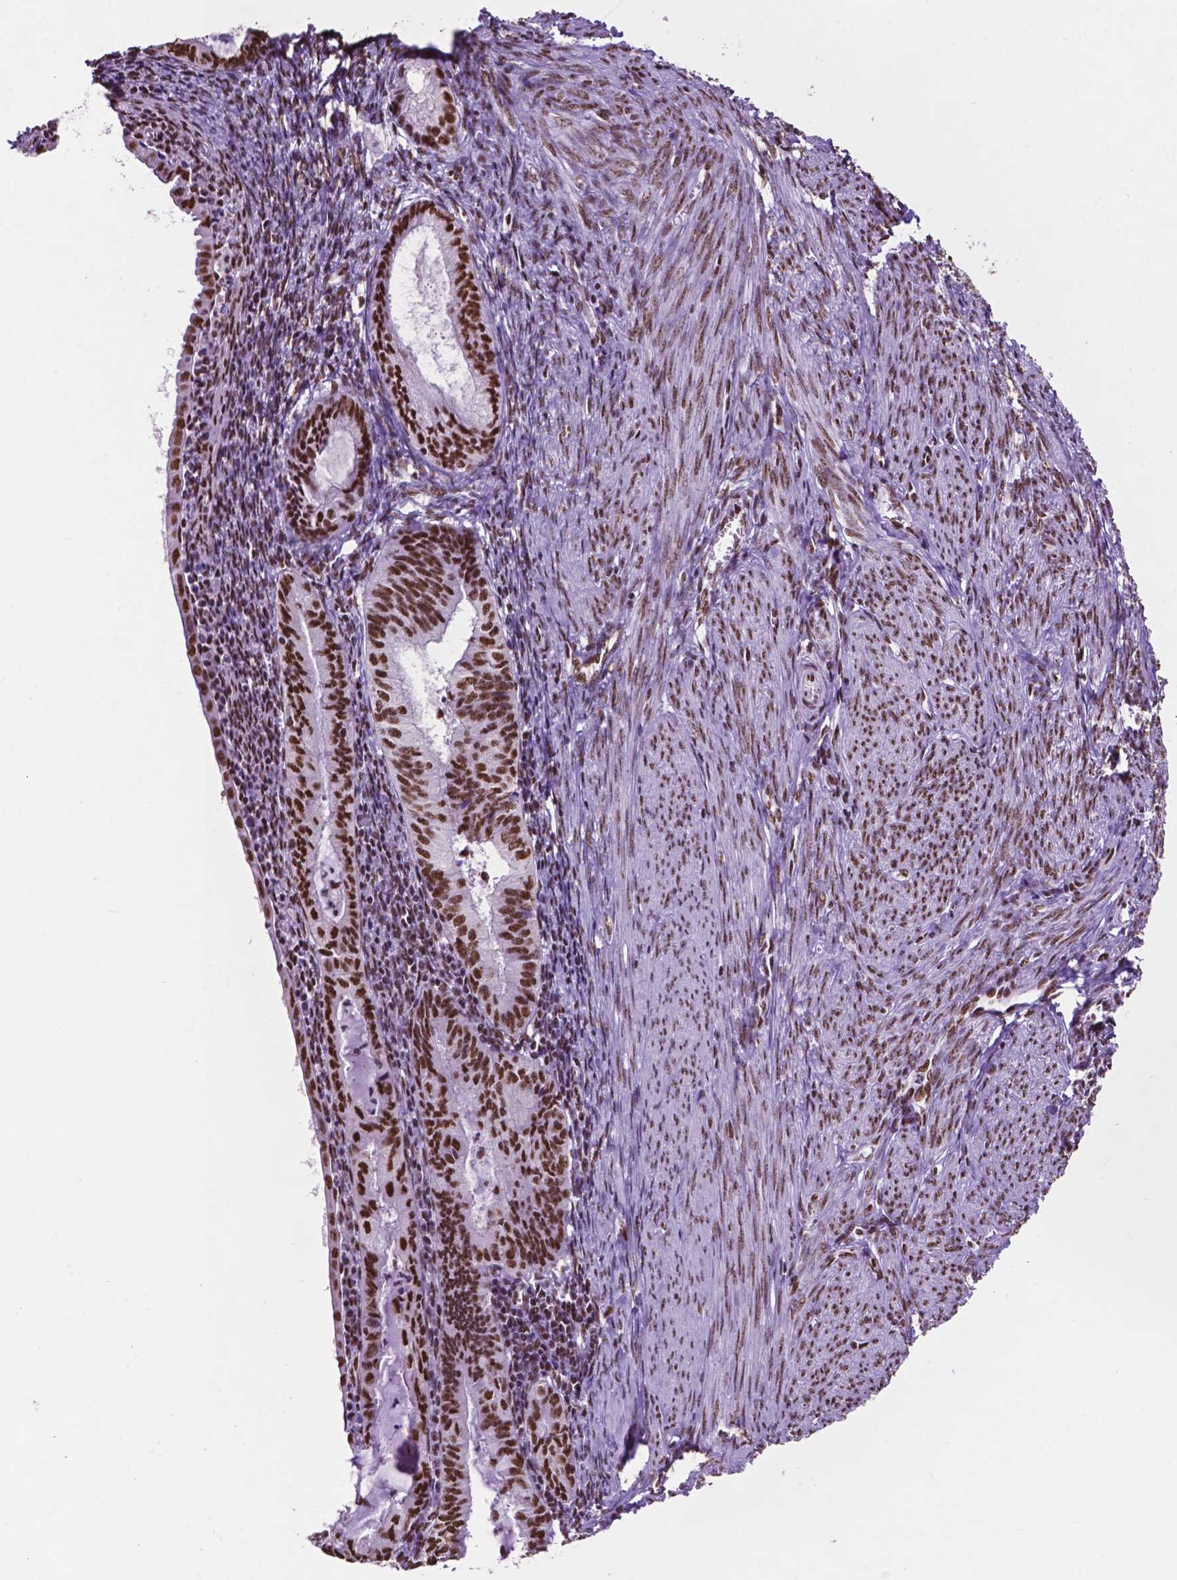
{"staining": {"intensity": "strong", "quantity": ">75%", "location": "nuclear"}, "tissue": "endometrial cancer", "cell_type": "Tumor cells", "image_type": "cancer", "snomed": [{"axis": "morphology", "description": "Carcinoma, NOS"}, {"axis": "topography", "description": "Endometrium"}], "caption": "Carcinoma (endometrial) tissue displays strong nuclear staining in about >75% of tumor cells, visualized by immunohistochemistry. The staining was performed using DAB (3,3'-diaminobenzidine) to visualize the protein expression in brown, while the nuclei were stained in blue with hematoxylin (Magnification: 20x).", "gene": "CCAR2", "patient": {"sex": "female", "age": 62}}